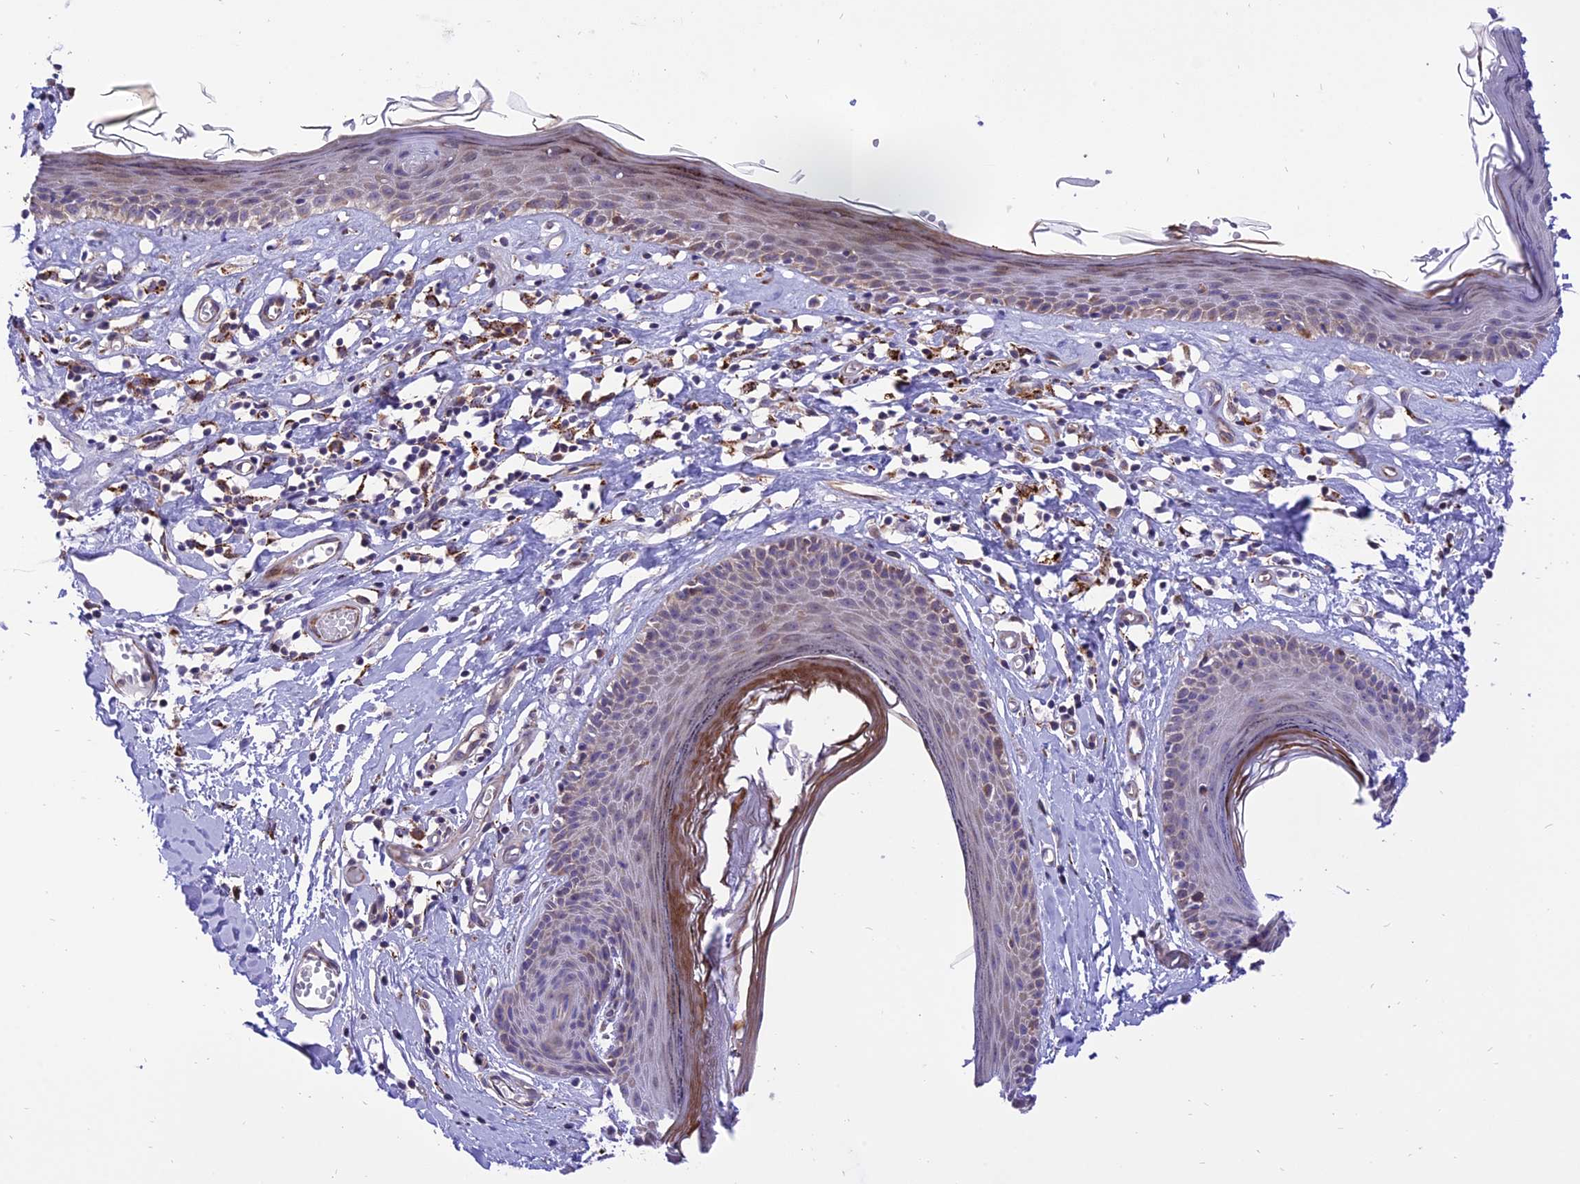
{"staining": {"intensity": "moderate", "quantity": "<25%", "location": "cytoplasmic/membranous"}, "tissue": "skin", "cell_type": "Epidermal cells", "image_type": "normal", "snomed": [{"axis": "morphology", "description": "Normal tissue, NOS"}, {"axis": "topography", "description": "Adipose tissue"}, {"axis": "topography", "description": "Vascular tissue"}, {"axis": "topography", "description": "Vulva"}, {"axis": "topography", "description": "Peripheral nerve tissue"}], "caption": "Immunohistochemistry micrograph of normal human skin stained for a protein (brown), which displays low levels of moderate cytoplasmic/membranous staining in about <25% of epidermal cells.", "gene": "ARMCX6", "patient": {"sex": "female", "age": 86}}